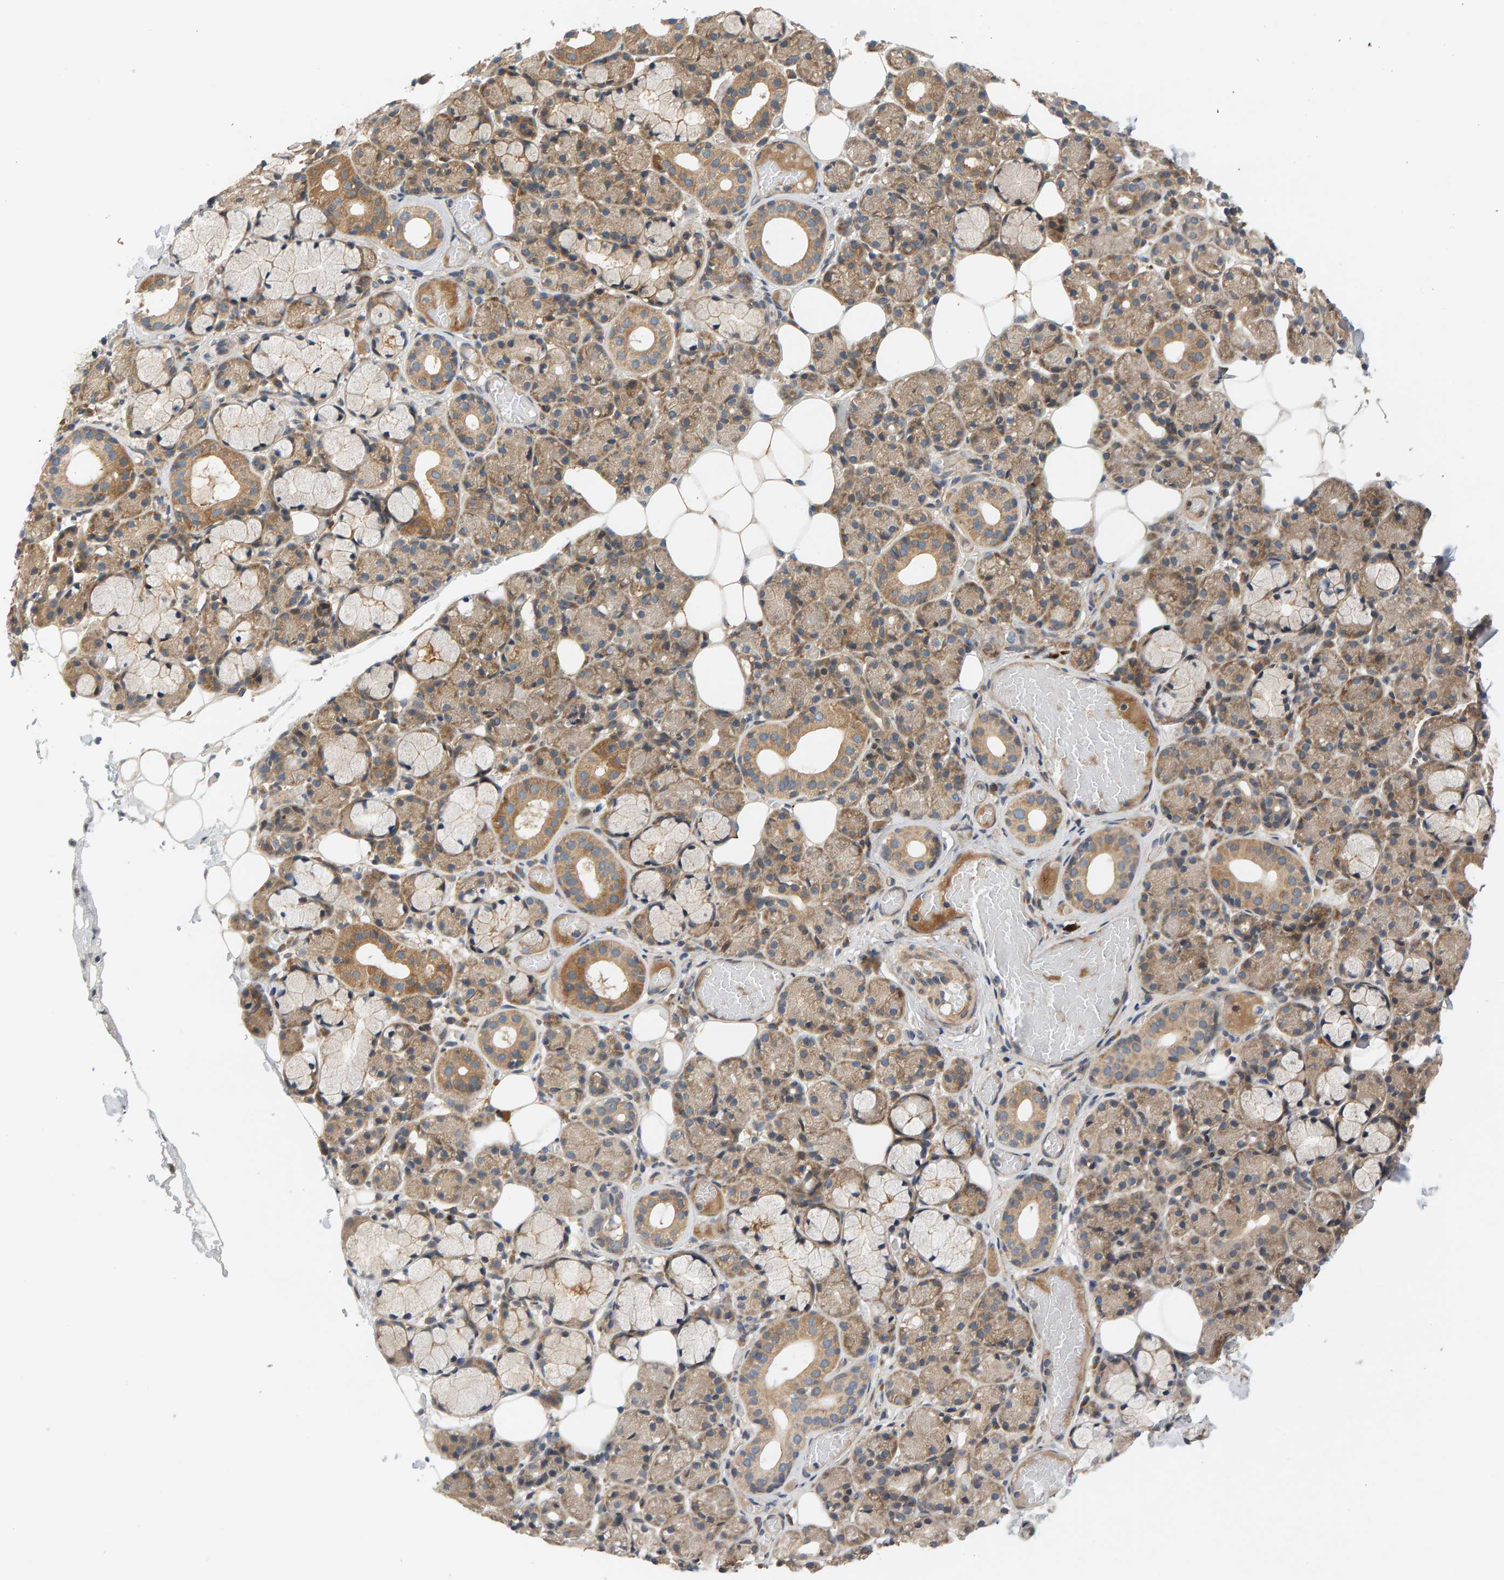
{"staining": {"intensity": "moderate", "quantity": "25%-75%", "location": "cytoplasmic/membranous"}, "tissue": "salivary gland", "cell_type": "Glandular cells", "image_type": "normal", "snomed": [{"axis": "morphology", "description": "Normal tissue, NOS"}, {"axis": "topography", "description": "Salivary gland"}], "caption": "About 25%-75% of glandular cells in benign salivary gland reveal moderate cytoplasmic/membranous protein expression as visualized by brown immunohistochemical staining.", "gene": "BAHCC1", "patient": {"sex": "male", "age": 63}}